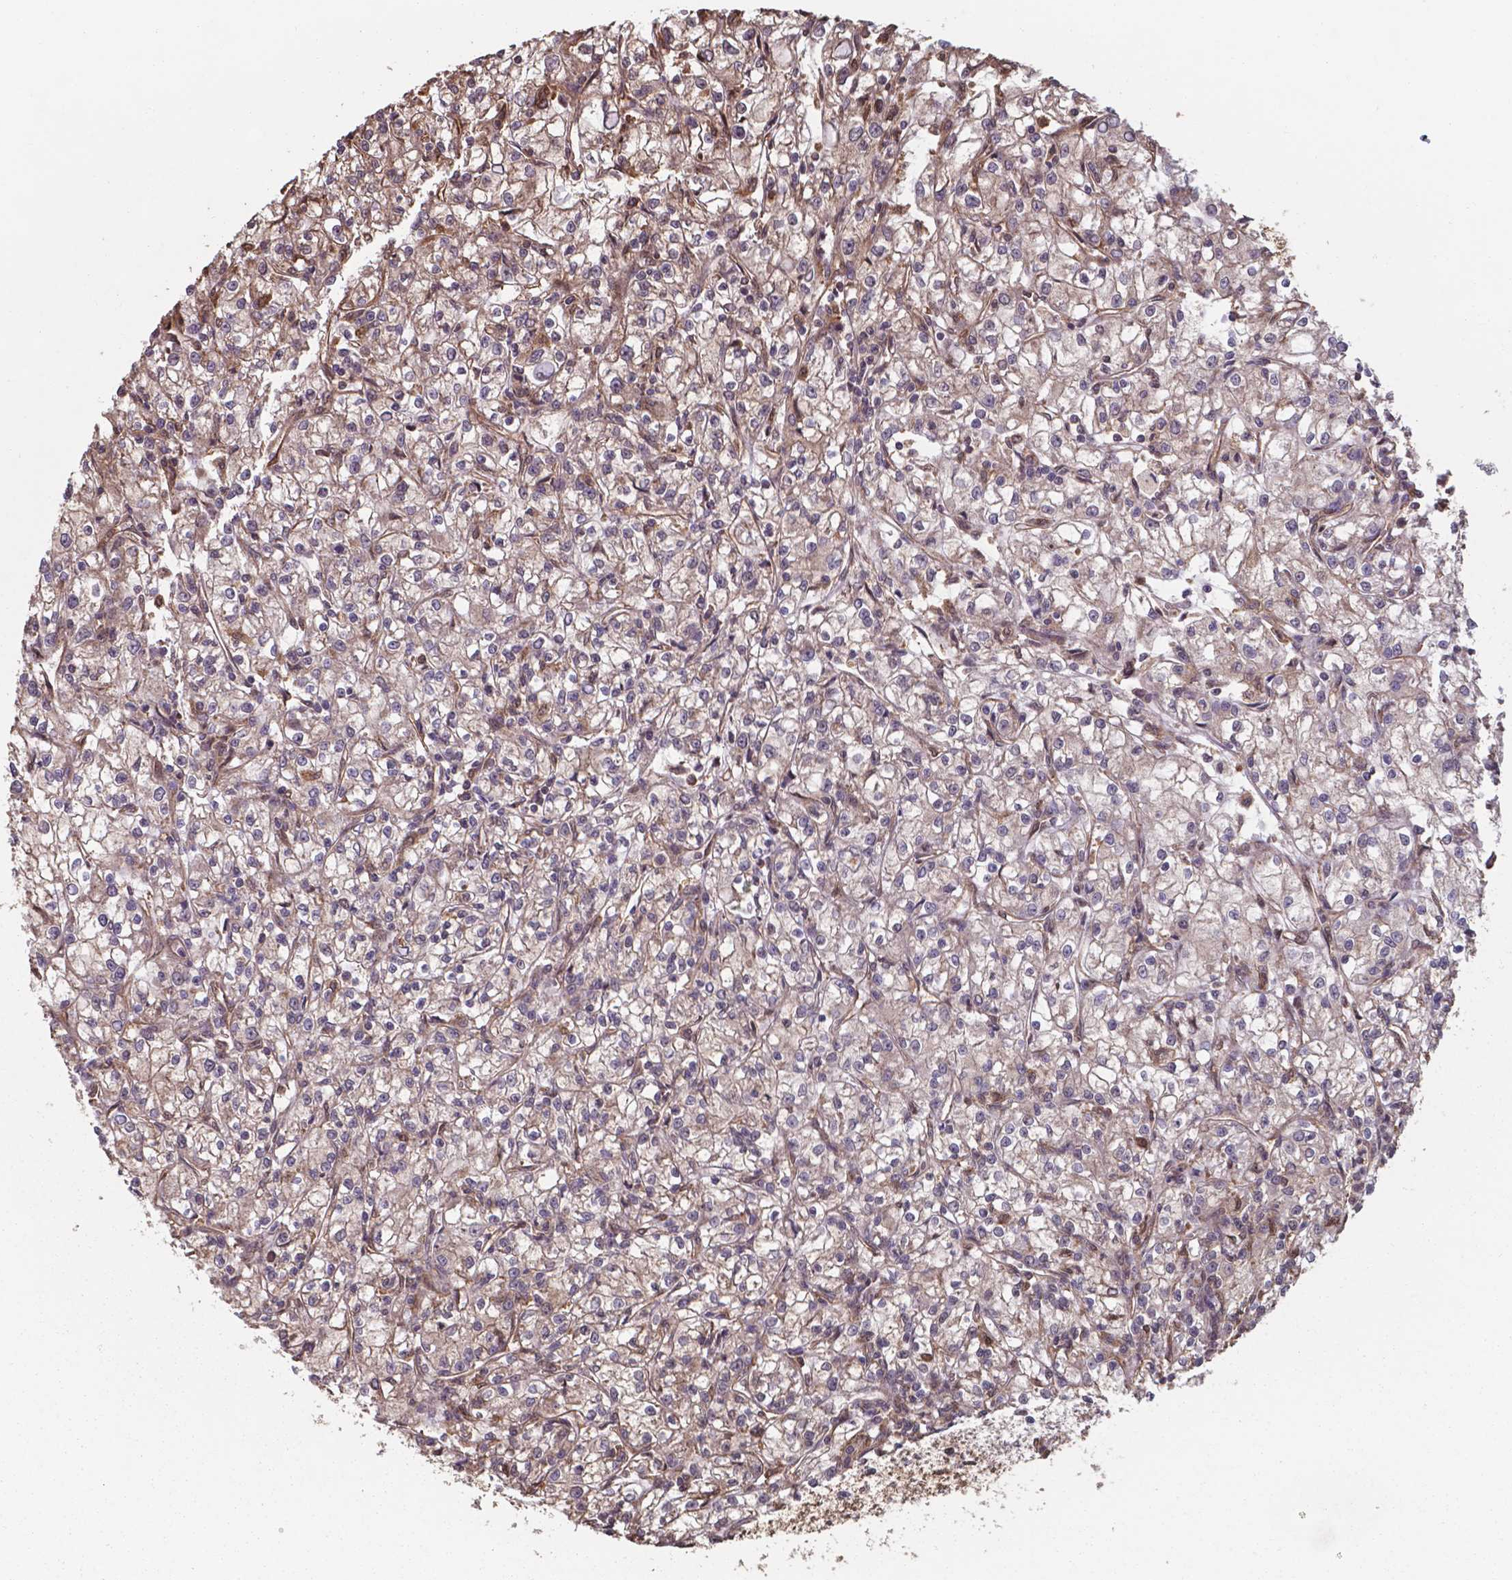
{"staining": {"intensity": "moderate", "quantity": "<25%", "location": "nuclear"}, "tissue": "renal cancer", "cell_type": "Tumor cells", "image_type": "cancer", "snomed": [{"axis": "morphology", "description": "Adenocarcinoma, NOS"}, {"axis": "topography", "description": "Kidney"}], "caption": "The immunohistochemical stain labels moderate nuclear positivity in tumor cells of adenocarcinoma (renal) tissue. (DAB = brown stain, brightfield microscopy at high magnification).", "gene": "CHP2", "patient": {"sex": "female", "age": 59}}